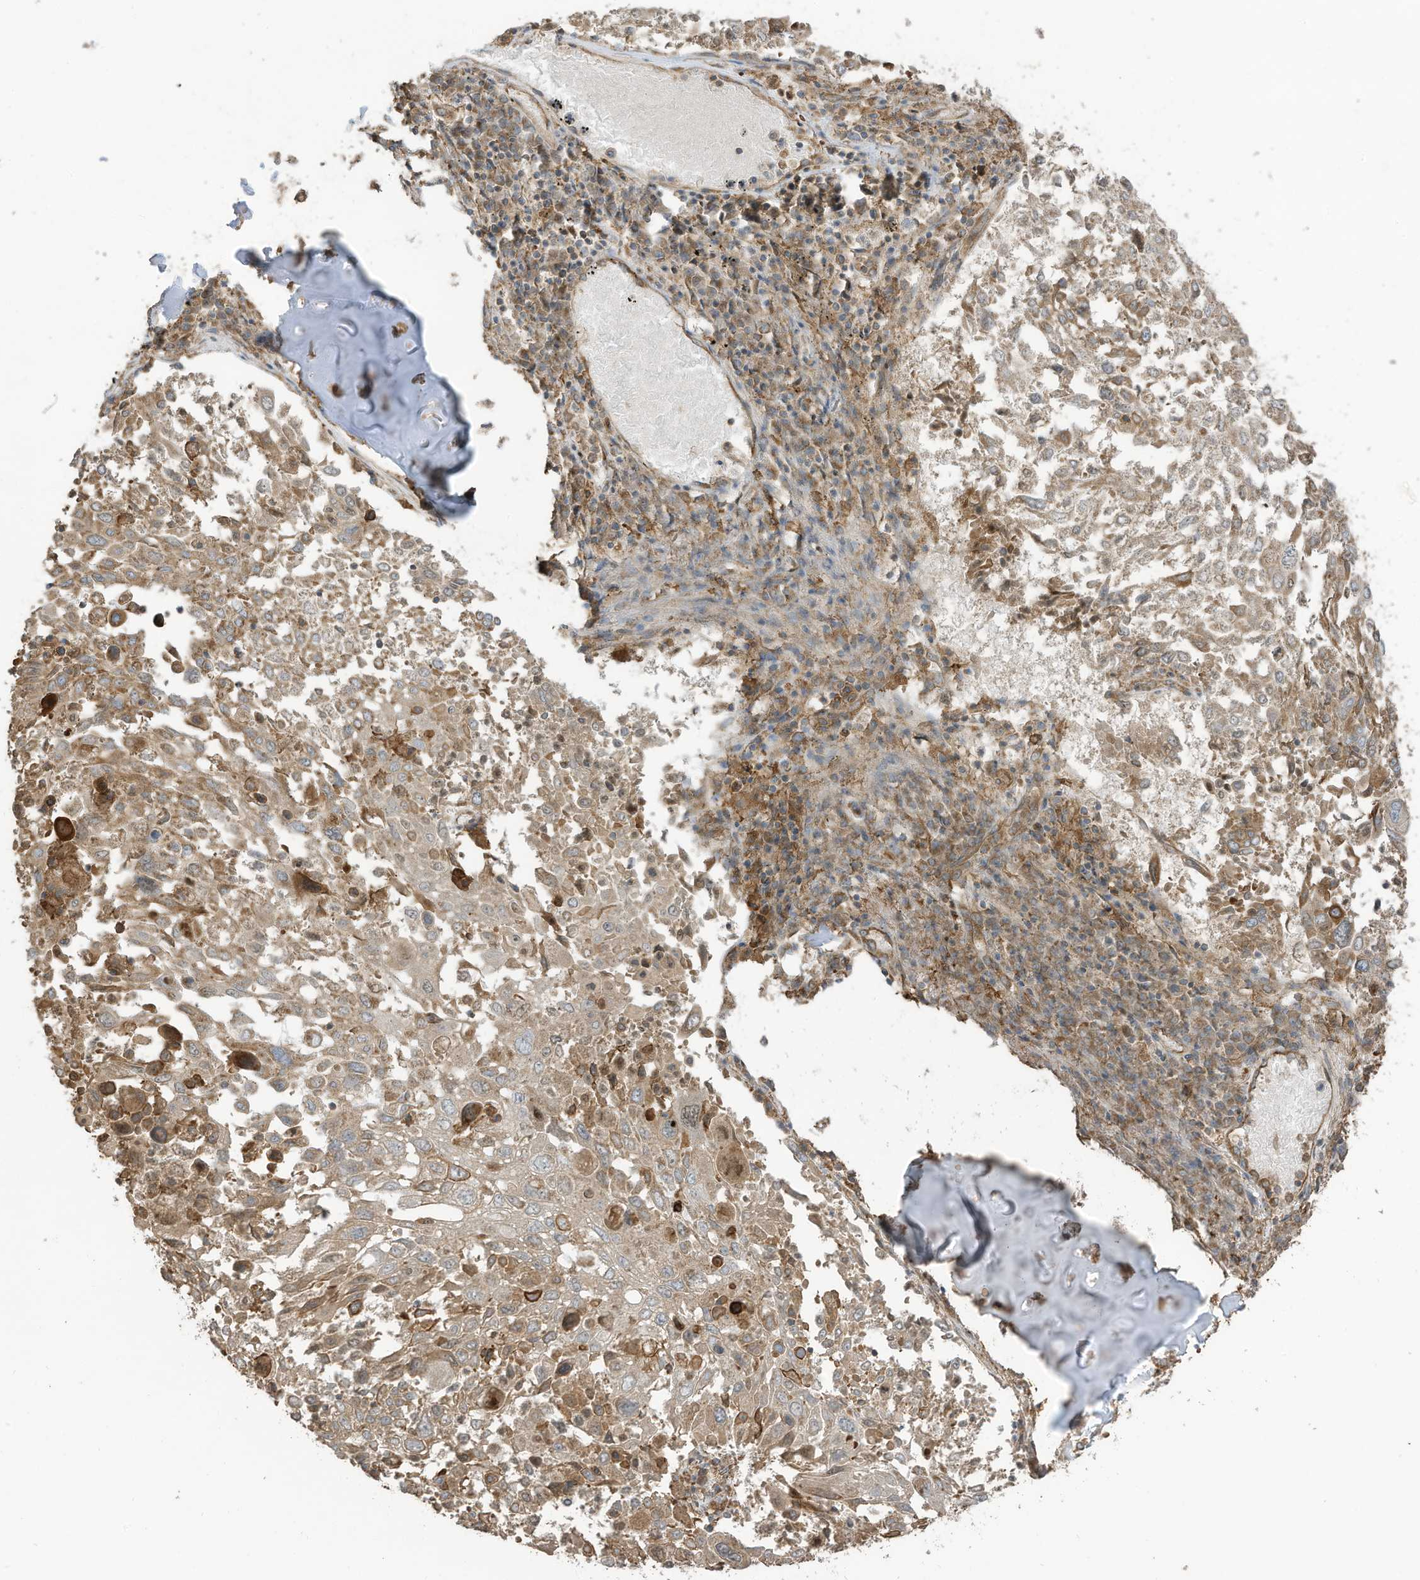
{"staining": {"intensity": "moderate", "quantity": "25%-75%", "location": "cytoplasmic/membranous"}, "tissue": "lung cancer", "cell_type": "Tumor cells", "image_type": "cancer", "snomed": [{"axis": "morphology", "description": "Squamous cell carcinoma, NOS"}, {"axis": "topography", "description": "Lung"}], "caption": "Protein staining displays moderate cytoplasmic/membranous positivity in approximately 25%-75% of tumor cells in lung squamous cell carcinoma. The protein is shown in brown color, while the nuclei are stained blue.", "gene": "CGAS", "patient": {"sex": "male", "age": 65}}